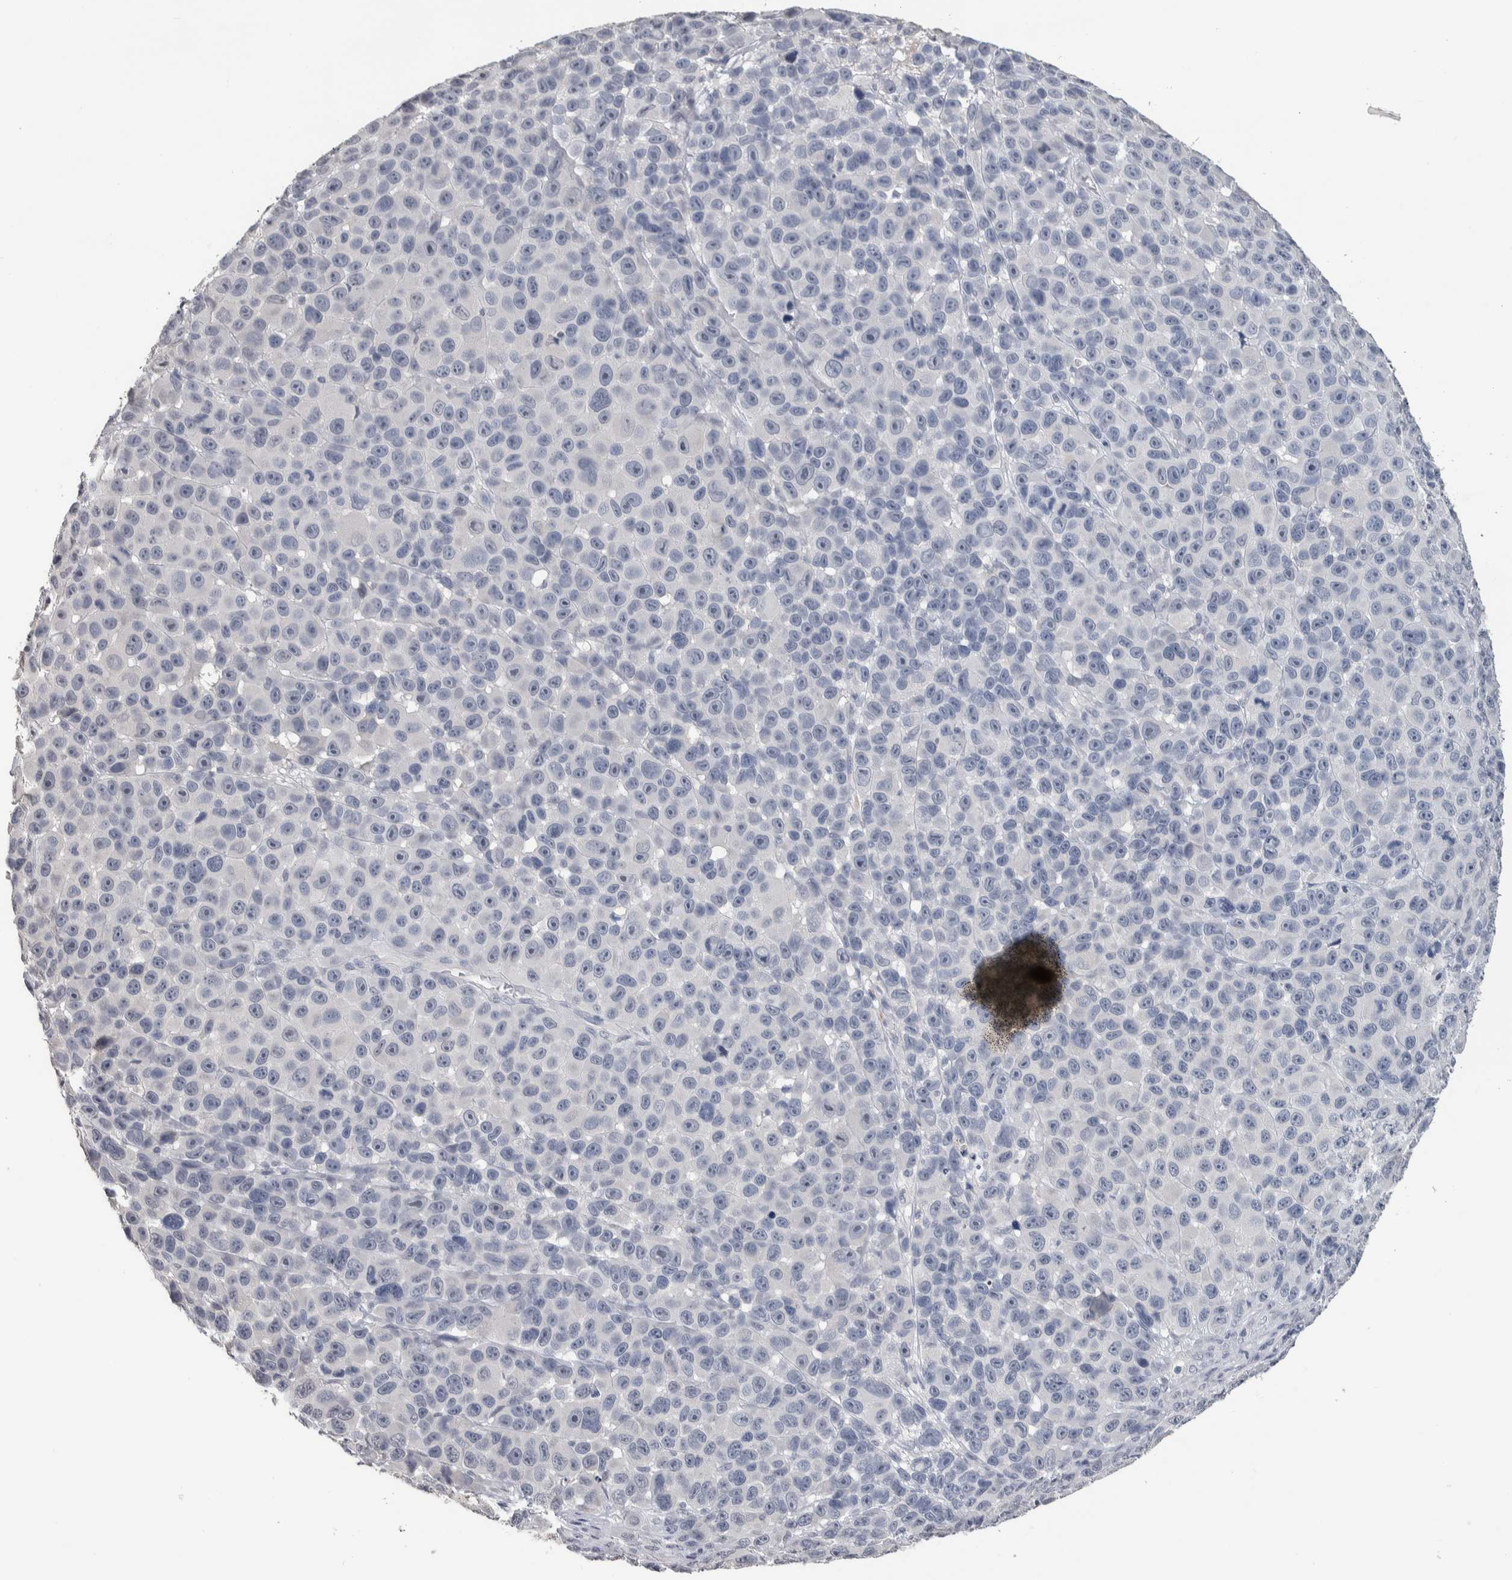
{"staining": {"intensity": "negative", "quantity": "none", "location": "none"}, "tissue": "melanoma", "cell_type": "Tumor cells", "image_type": "cancer", "snomed": [{"axis": "morphology", "description": "Malignant melanoma, NOS"}, {"axis": "topography", "description": "Skin"}], "caption": "A high-resolution micrograph shows immunohistochemistry (IHC) staining of melanoma, which exhibits no significant positivity in tumor cells. (DAB immunohistochemistry (IHC) visualized using brightfield microscopy, high magnification).", "gene": "TMEM102", "patient": {"sex": "male", "age": 53}}